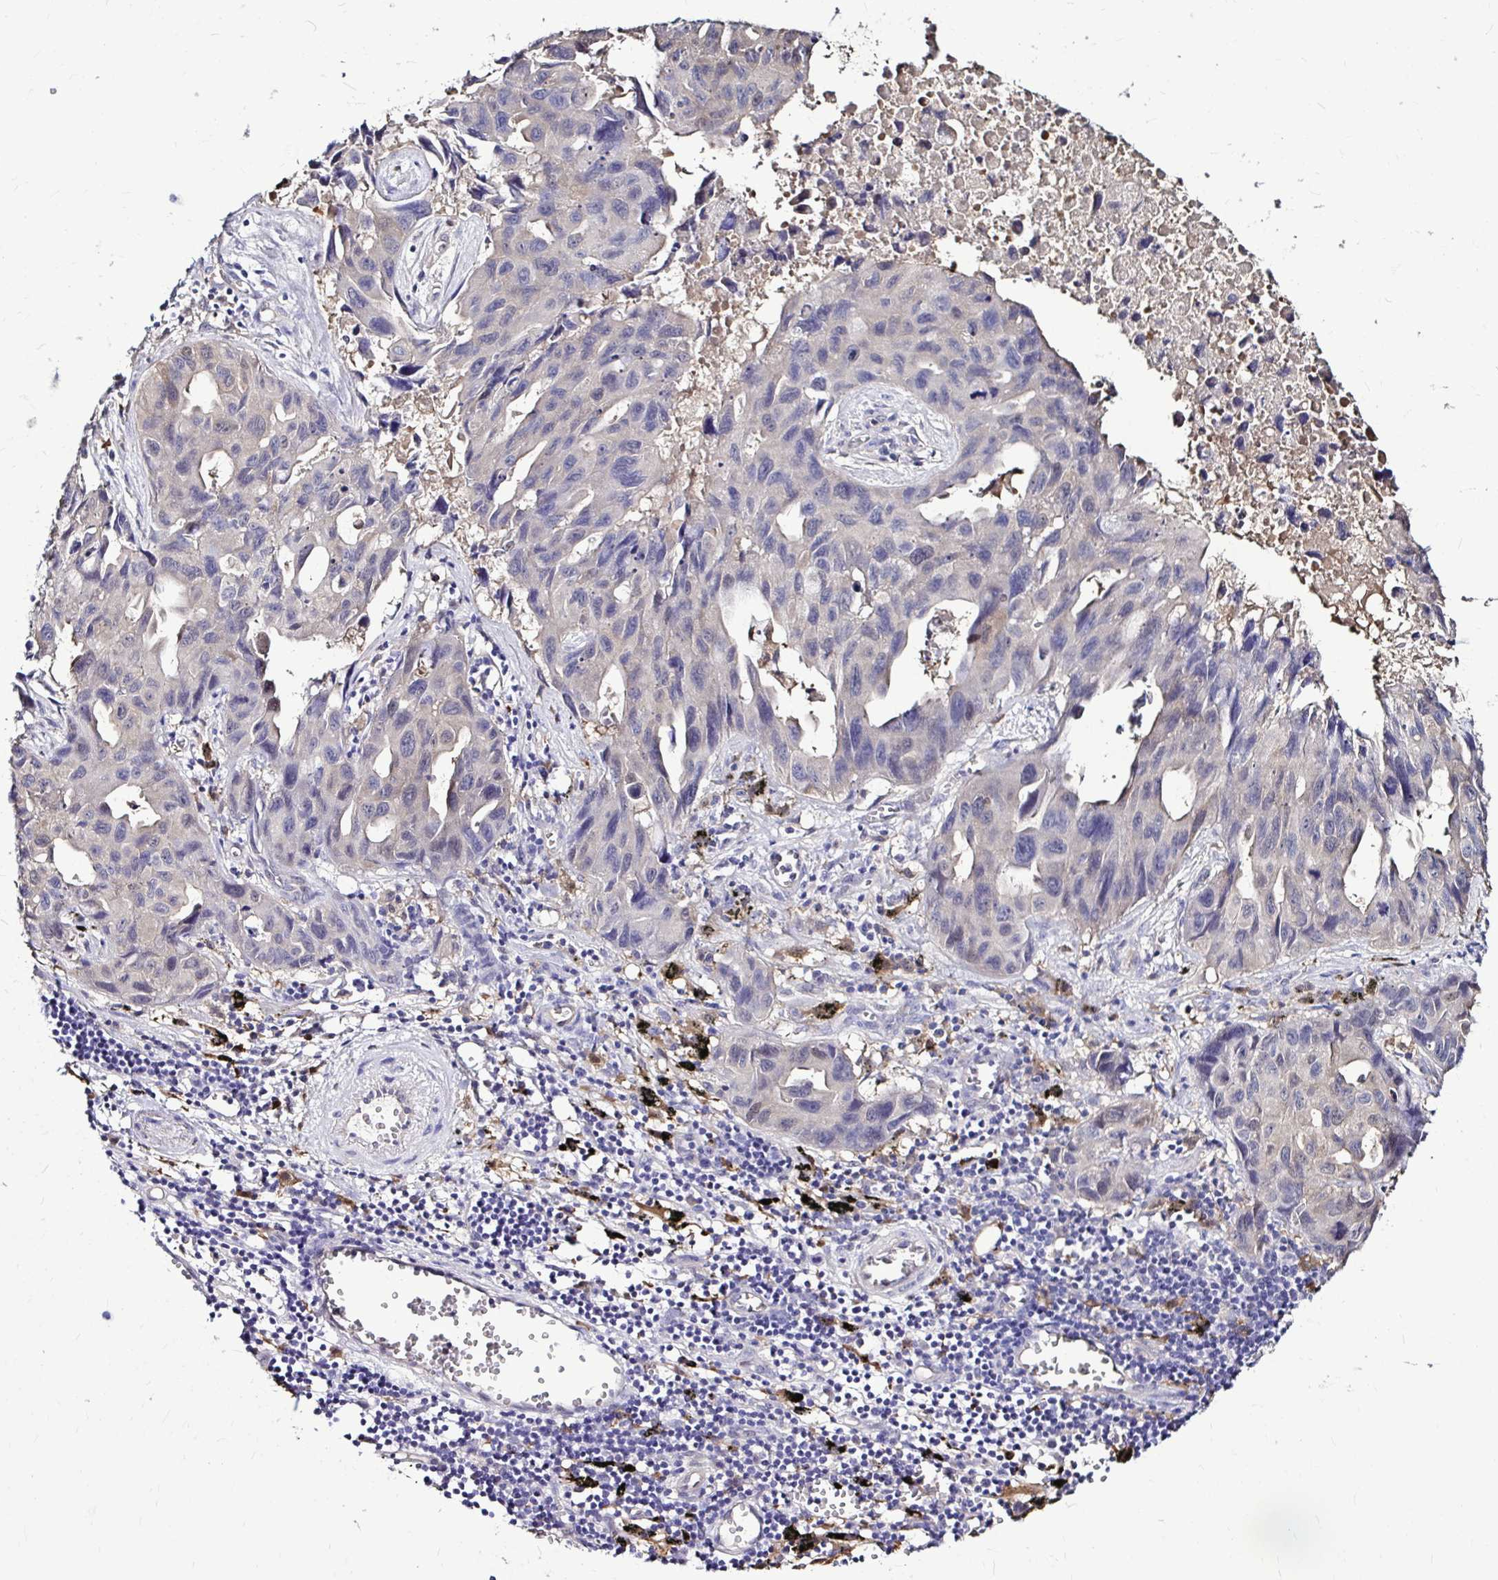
{"staining": {"intensity": "negative", "quantity": "none", "location": "none"}, "tissue": "lung cancer", "cell_type": "Tumor cells", "image_type": "cancer", "snomed": [{"axis": "morphology", "description": "Adenocarcinoma, NOS"}, {"axis": "topography", "description": "Lymph node"}, {"axis": "topography", "description": "Lung"}], "caption": "Tumor cells show no significant staining in lung cancer. (DAB immunohistochemistry (IHC) visualized using brightfield microscopy, high magnification).", "gene": "IDH1", "patient": {"sex": "male", "age": 64}}